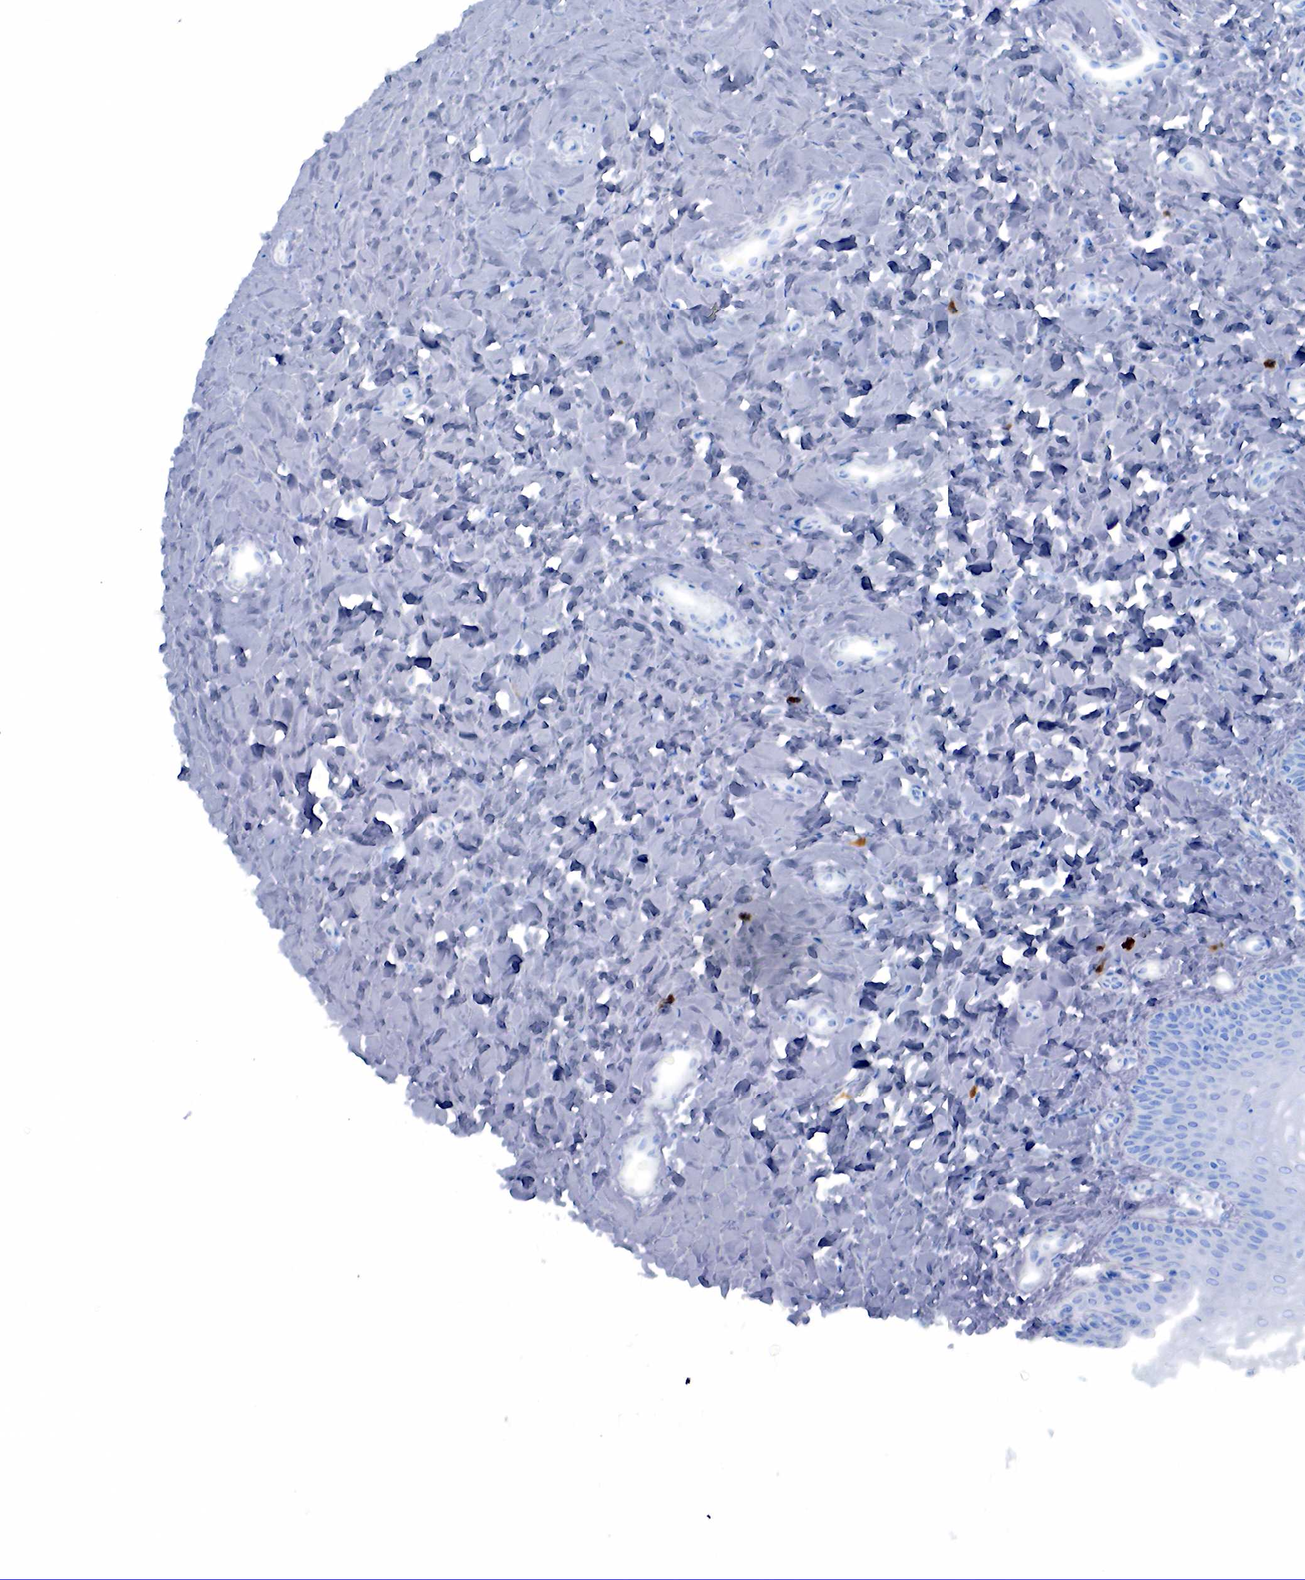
{"staining": {"intensity": "negative", "quantity": "none", "location": "none"}, "tissue": "vagina", "cell_type": "Squamous epithelial cells", "image_type": "normal", "snomed": [{"axis": "morphology", "description": "Normal tissue, NOS"}, {"axis": "topography", "description": "Vagina"}], "caption": "Immunohistochemistry micrograph of benign vagina: human vagina stained with DAB shows no significant protein expression in squamous epithelial cells.", "gene": "CD79A", "patient": {"sex": "female", "age": 68}}